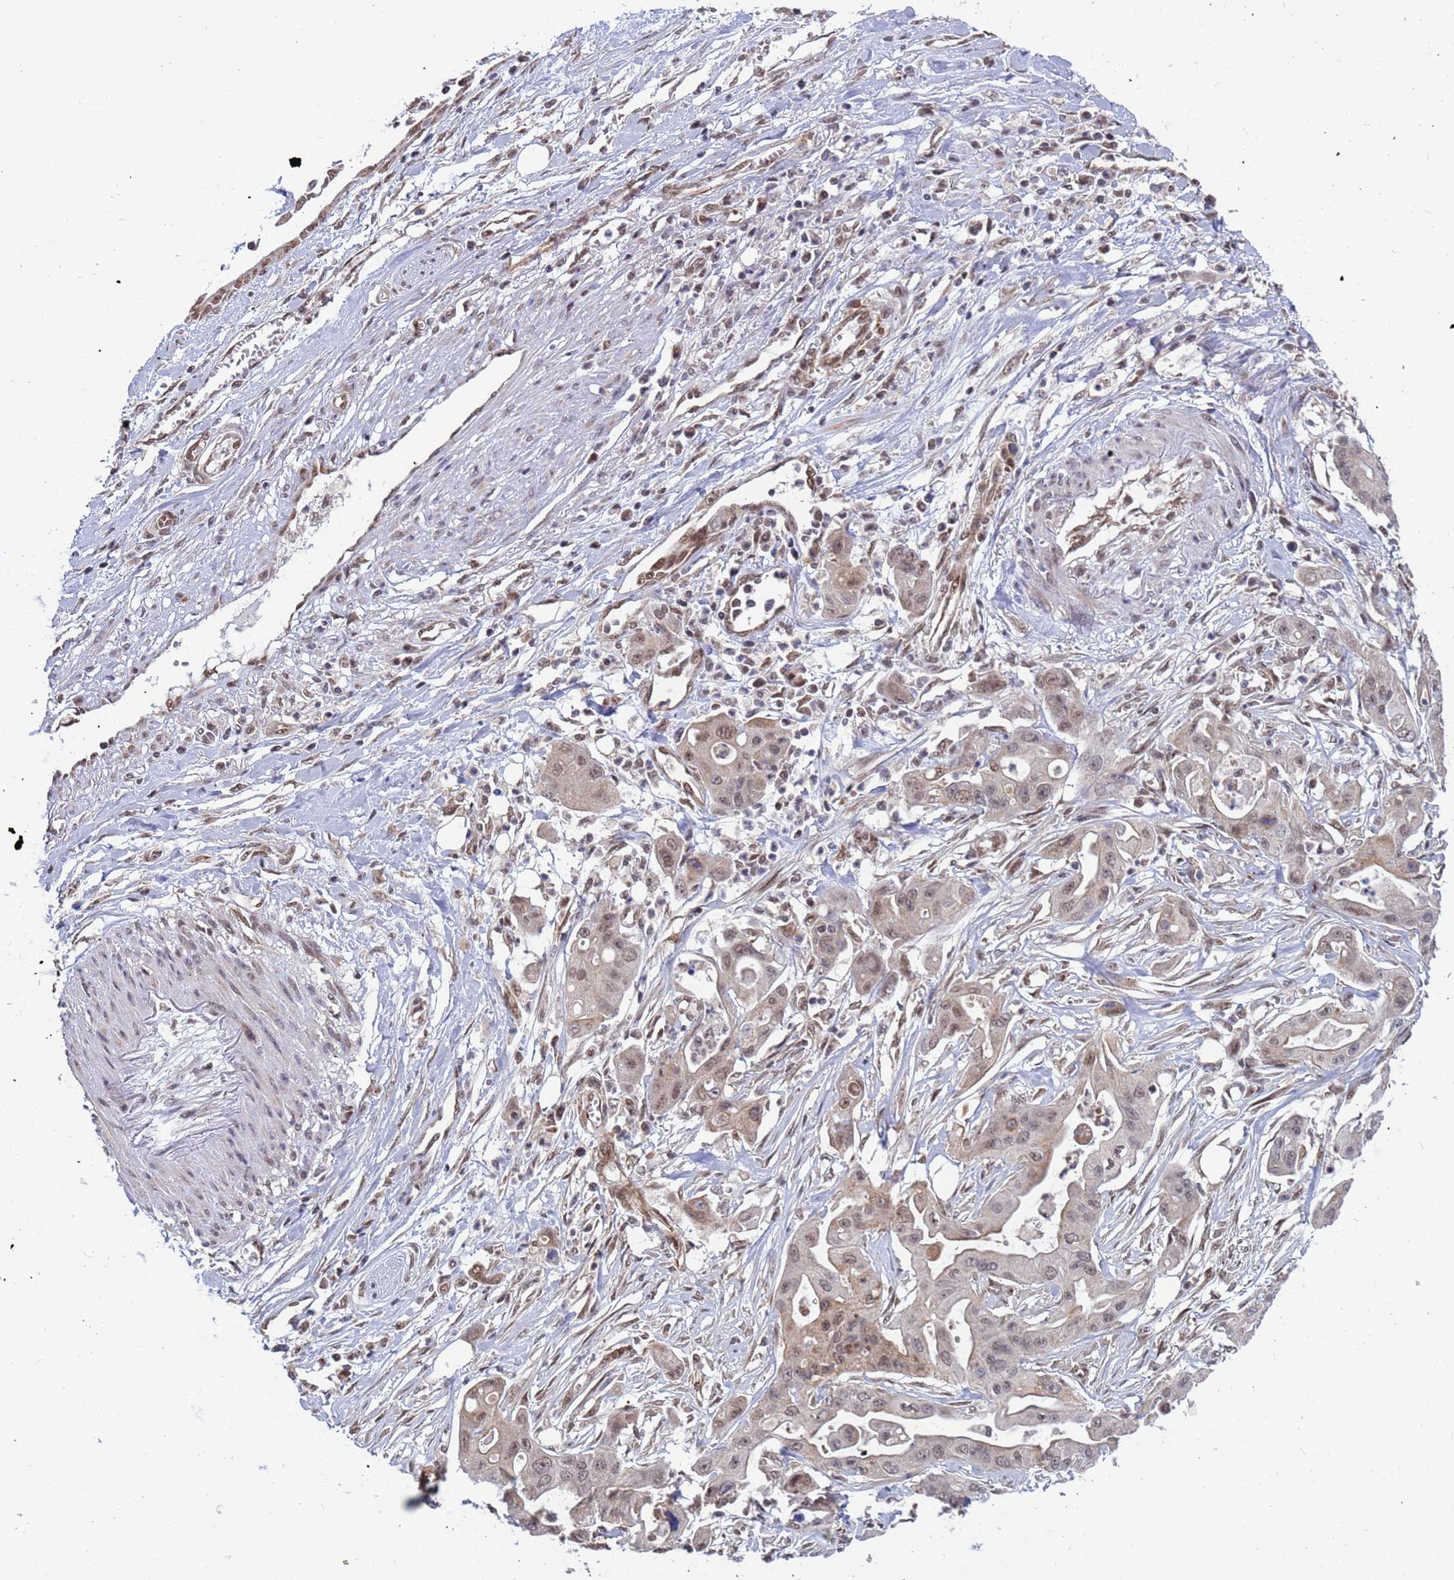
{"staining": {"intensity": "weak", "quantity": ">75%", "location": "cytoplasmic/membranous,nuclear"}, "tissue": "ovarian cancer", "cell_type": "Tumor cells", "image_type": "cancer", "snomed": [{"axis": "morphology", "description": "Cystadenocarcinoma, mucinous, NOS"}, {"axis": "topography", "description": "Ovary"}], "caption": "Immunohistochemistry (IHC) photomicrograph of ovarian mucinous cystadenocarcinoma stained for a protein (brown), which displays low levels of weak cytoplasmic/membranous and nuclear staining in approximately >75% of tumor cells.", "gene": "DENND2B", "patient": {"sex": "female", "age": 70}}